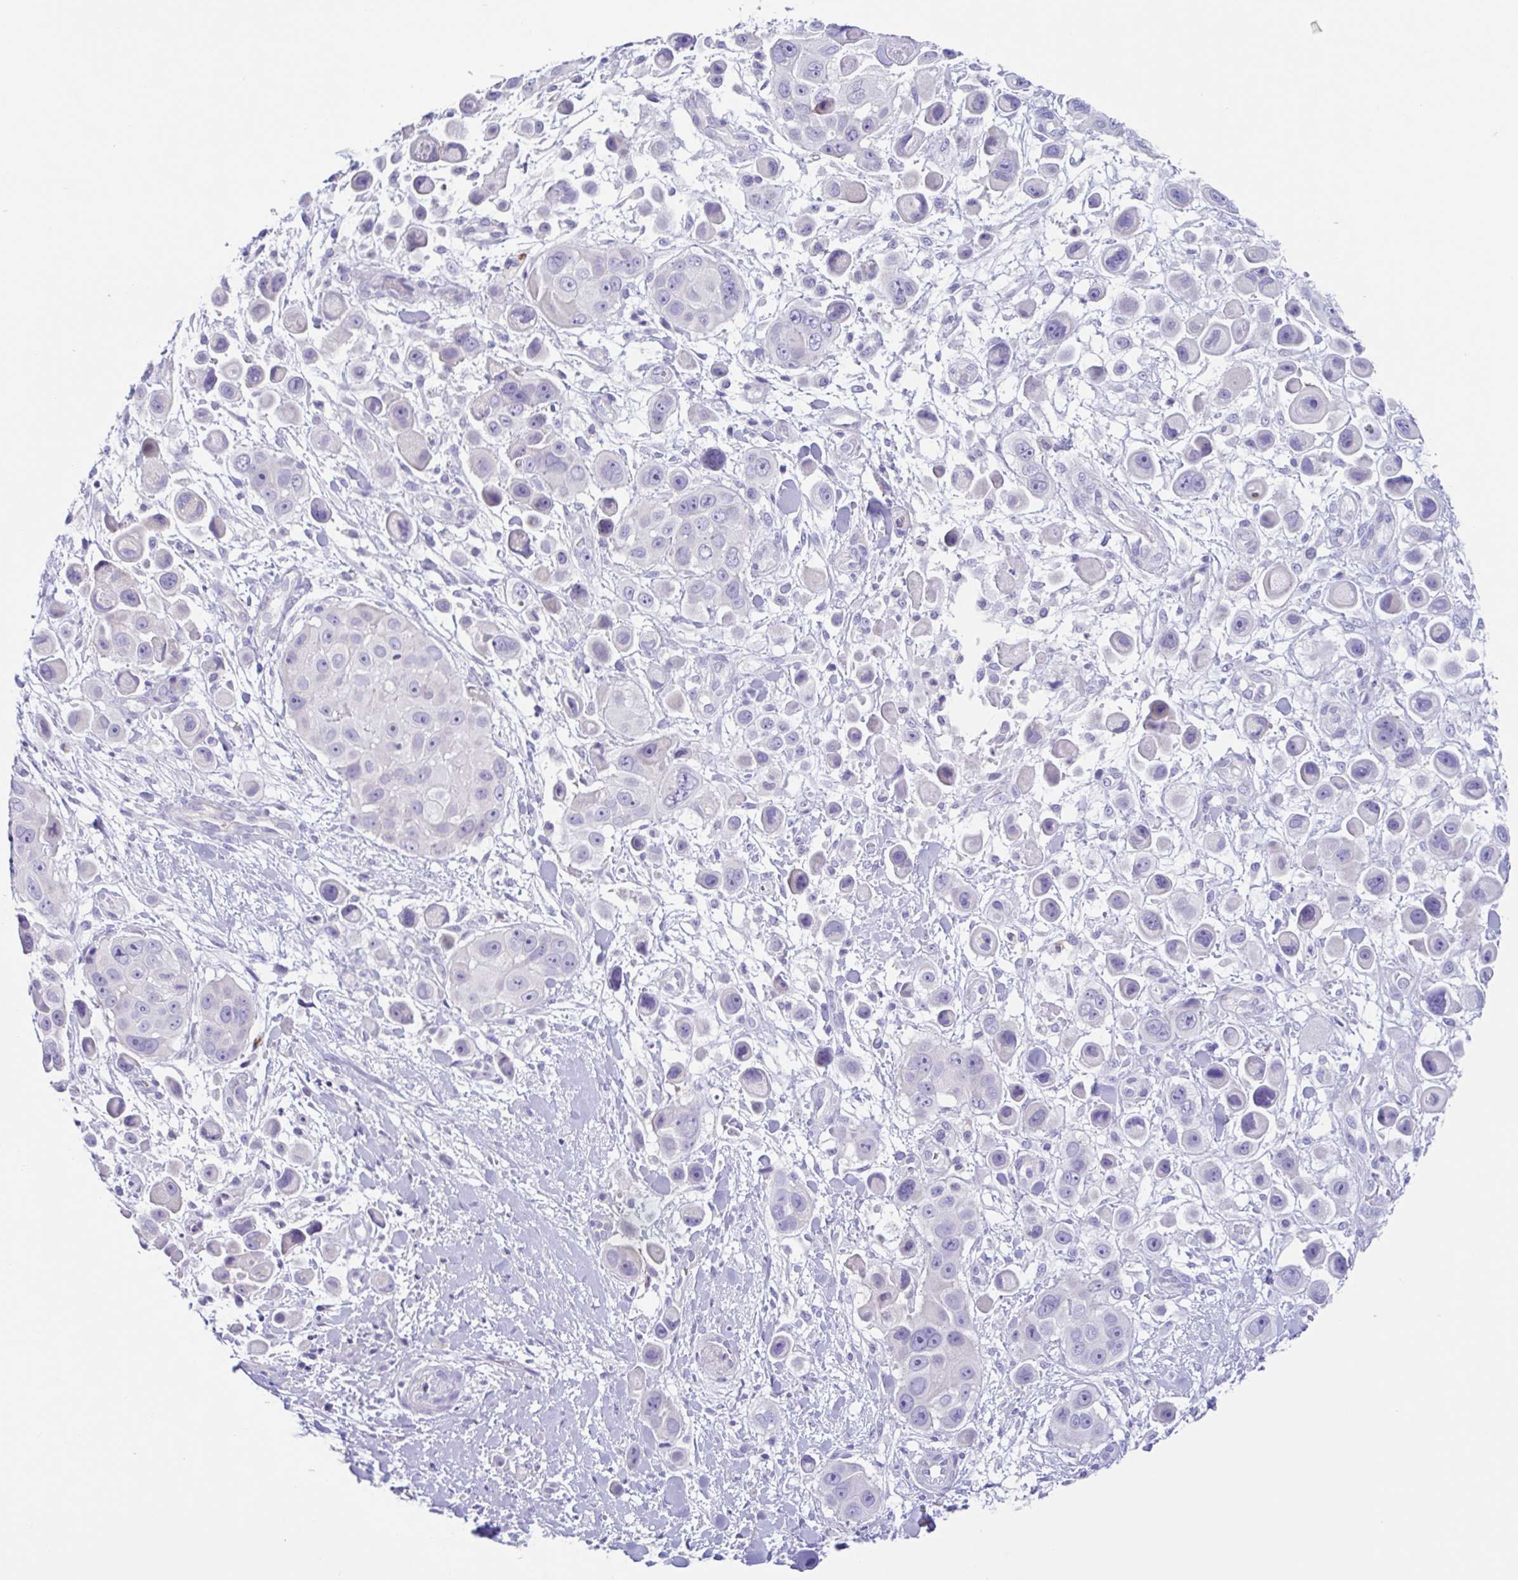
{"staining": {"intensity": "negative", "quantity": "none", "location": "none"}, "tissue": "skin cancer", "cell_type": "Tumor cells", "image_type": "cancer", "snomed": [{"axis": "morphology", "description": "Squamous cell carcinoma, NOS"}, {"axis": "topography", "description": "Skin"}], "caption": "Protein analysis of squamous cell carcinoma (skin) demonstrates no significant positivity in tumor cells.", "gene": "OR6N2", "patient": {"sex": "male", "age": 67}}